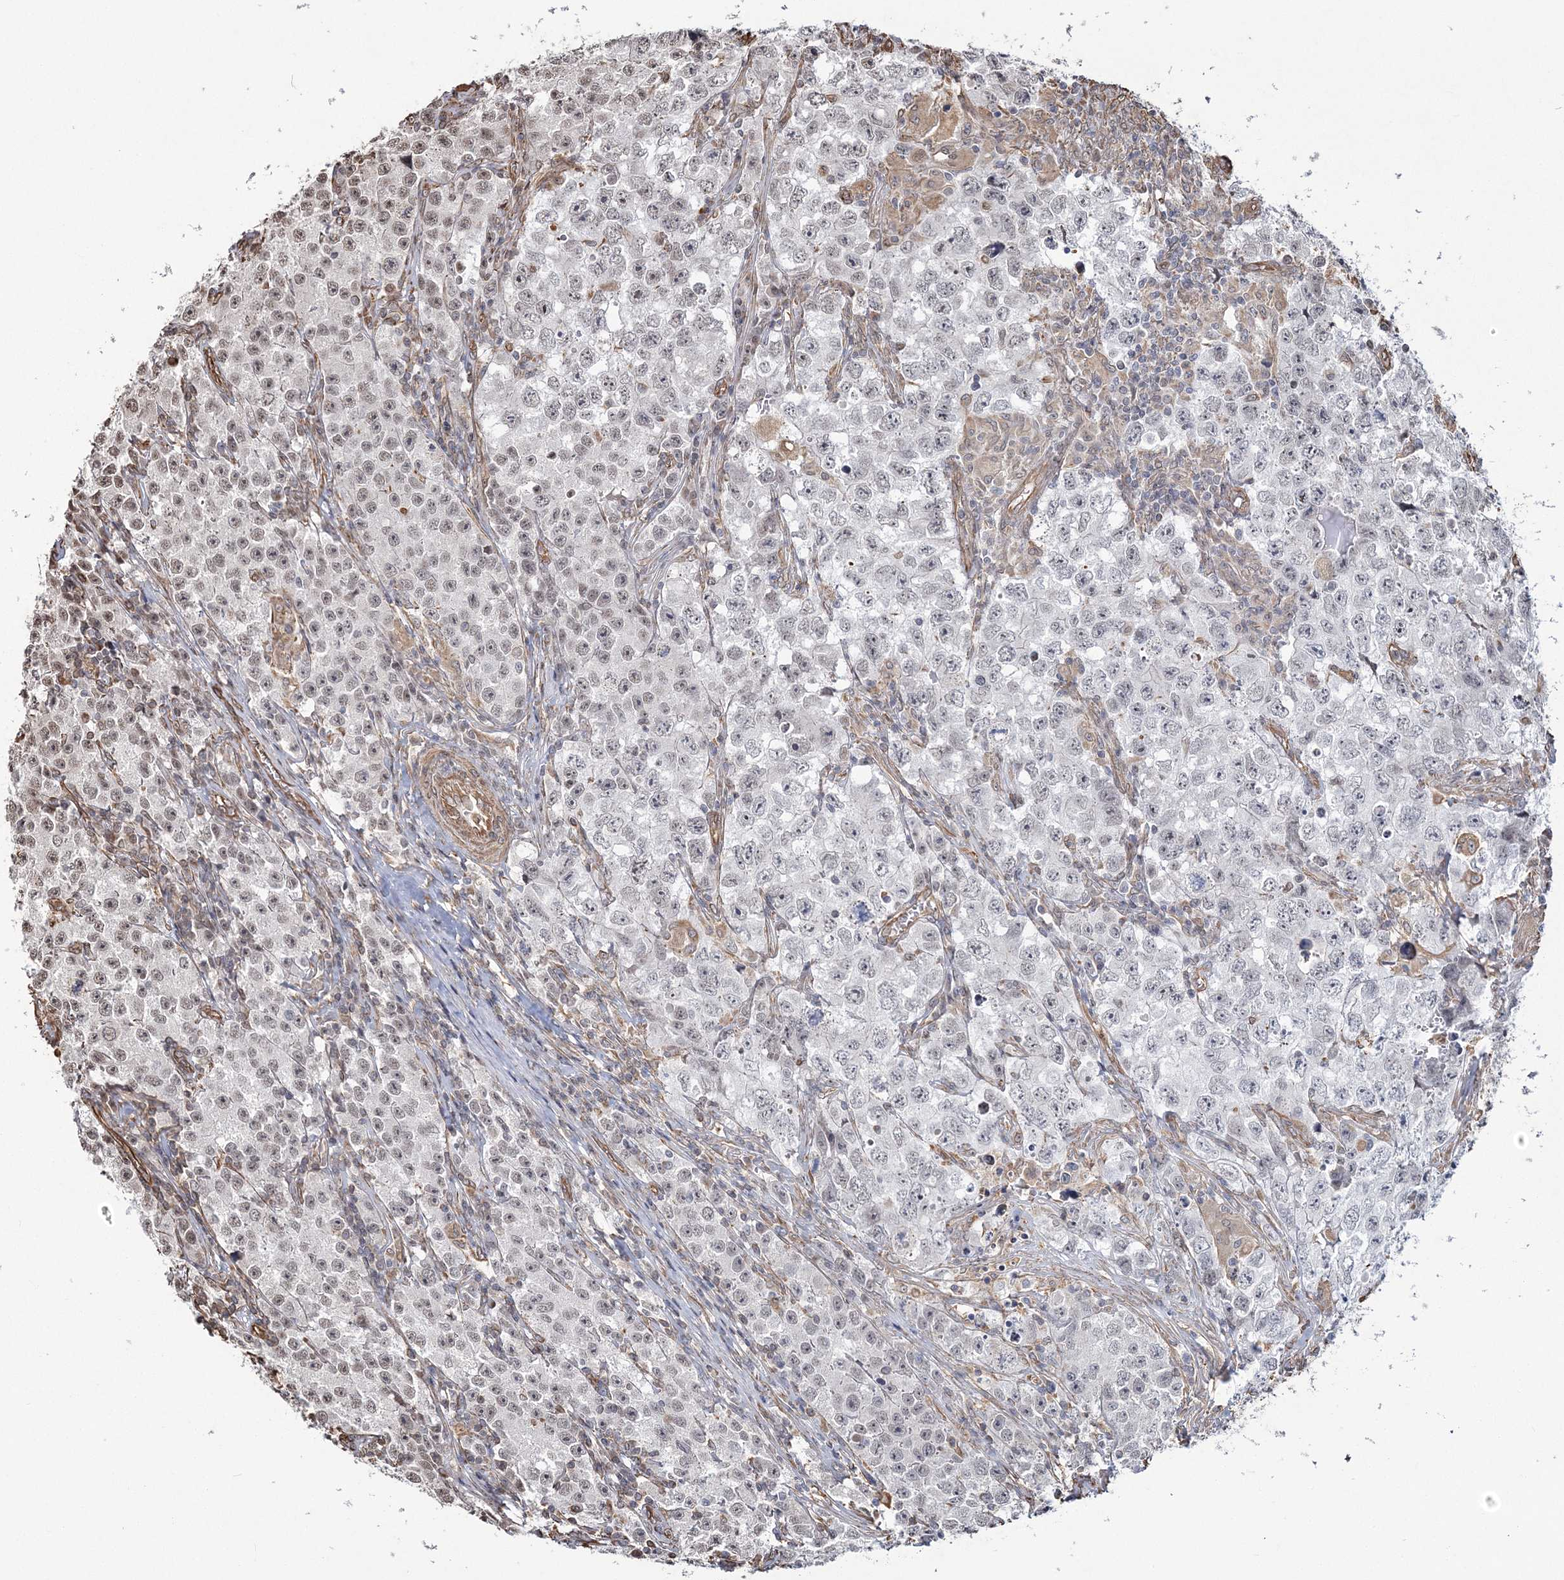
{"staining": {"intensity": "weak", "quantity": "25%-75%", "location": "nuclear"}, "tissue": "testis cancer", "cell_type": "Tumor cells", "image_type": "cancer", "snomed": [{"axis": "morphology", "description": "Seminoma, NOS"}, {"axis": "morphology", "description": "Carcinoma, Embryonal, NOS"}, {"axis": "topography", "description": "Testis"}], "caption": "Immunohistochemical staining of human testis cancer (embryonal carcinoma) exhibits weak nuclear protein positivity in about 25%-75% of tumor cells.", "gene": "ATP11B", "patient": {"sex": "male", "age": 43}}